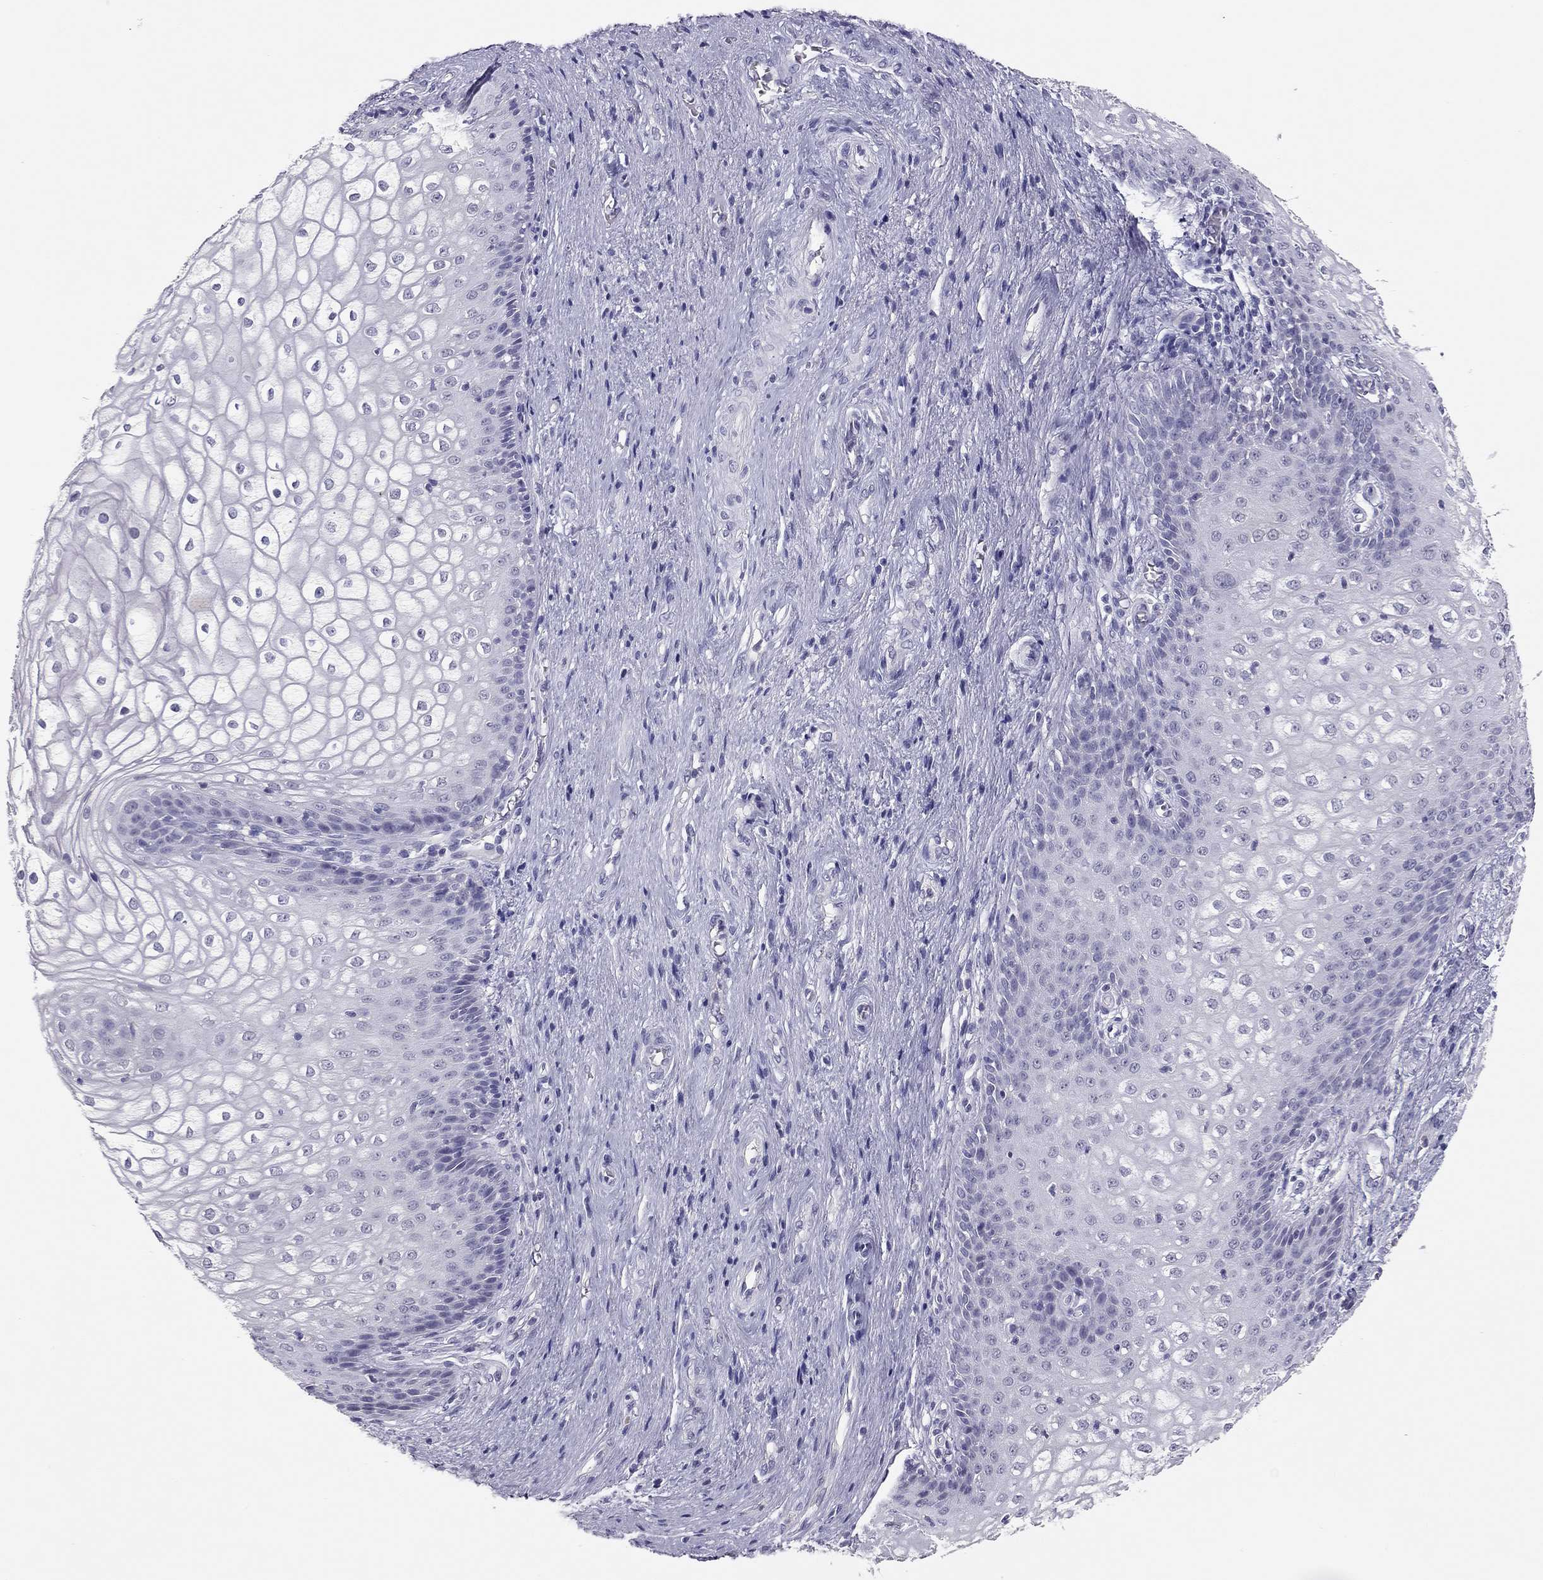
{"staining": {"intensity": "negative", "quantity": "none", "location": "none"}, "tissue": "vagina", "cell_type": "Squamous epithelial cells", "image_type": "normal", "snomed": [{"axis": "morphology", "description": "Normal tissue, NOS"}, {"axis": "topography", "description": "Vagina"}], "caption": "Immunohistochemistry (IHC) photomicrograph of normal human vagina stained for a protein (brown), which shows no positivity in squamous epithelial cells. (DAB immunohistochemistry, high magnification).", "gene": "ADORA2A", "patient": {"sex": "female", "age": 34}}